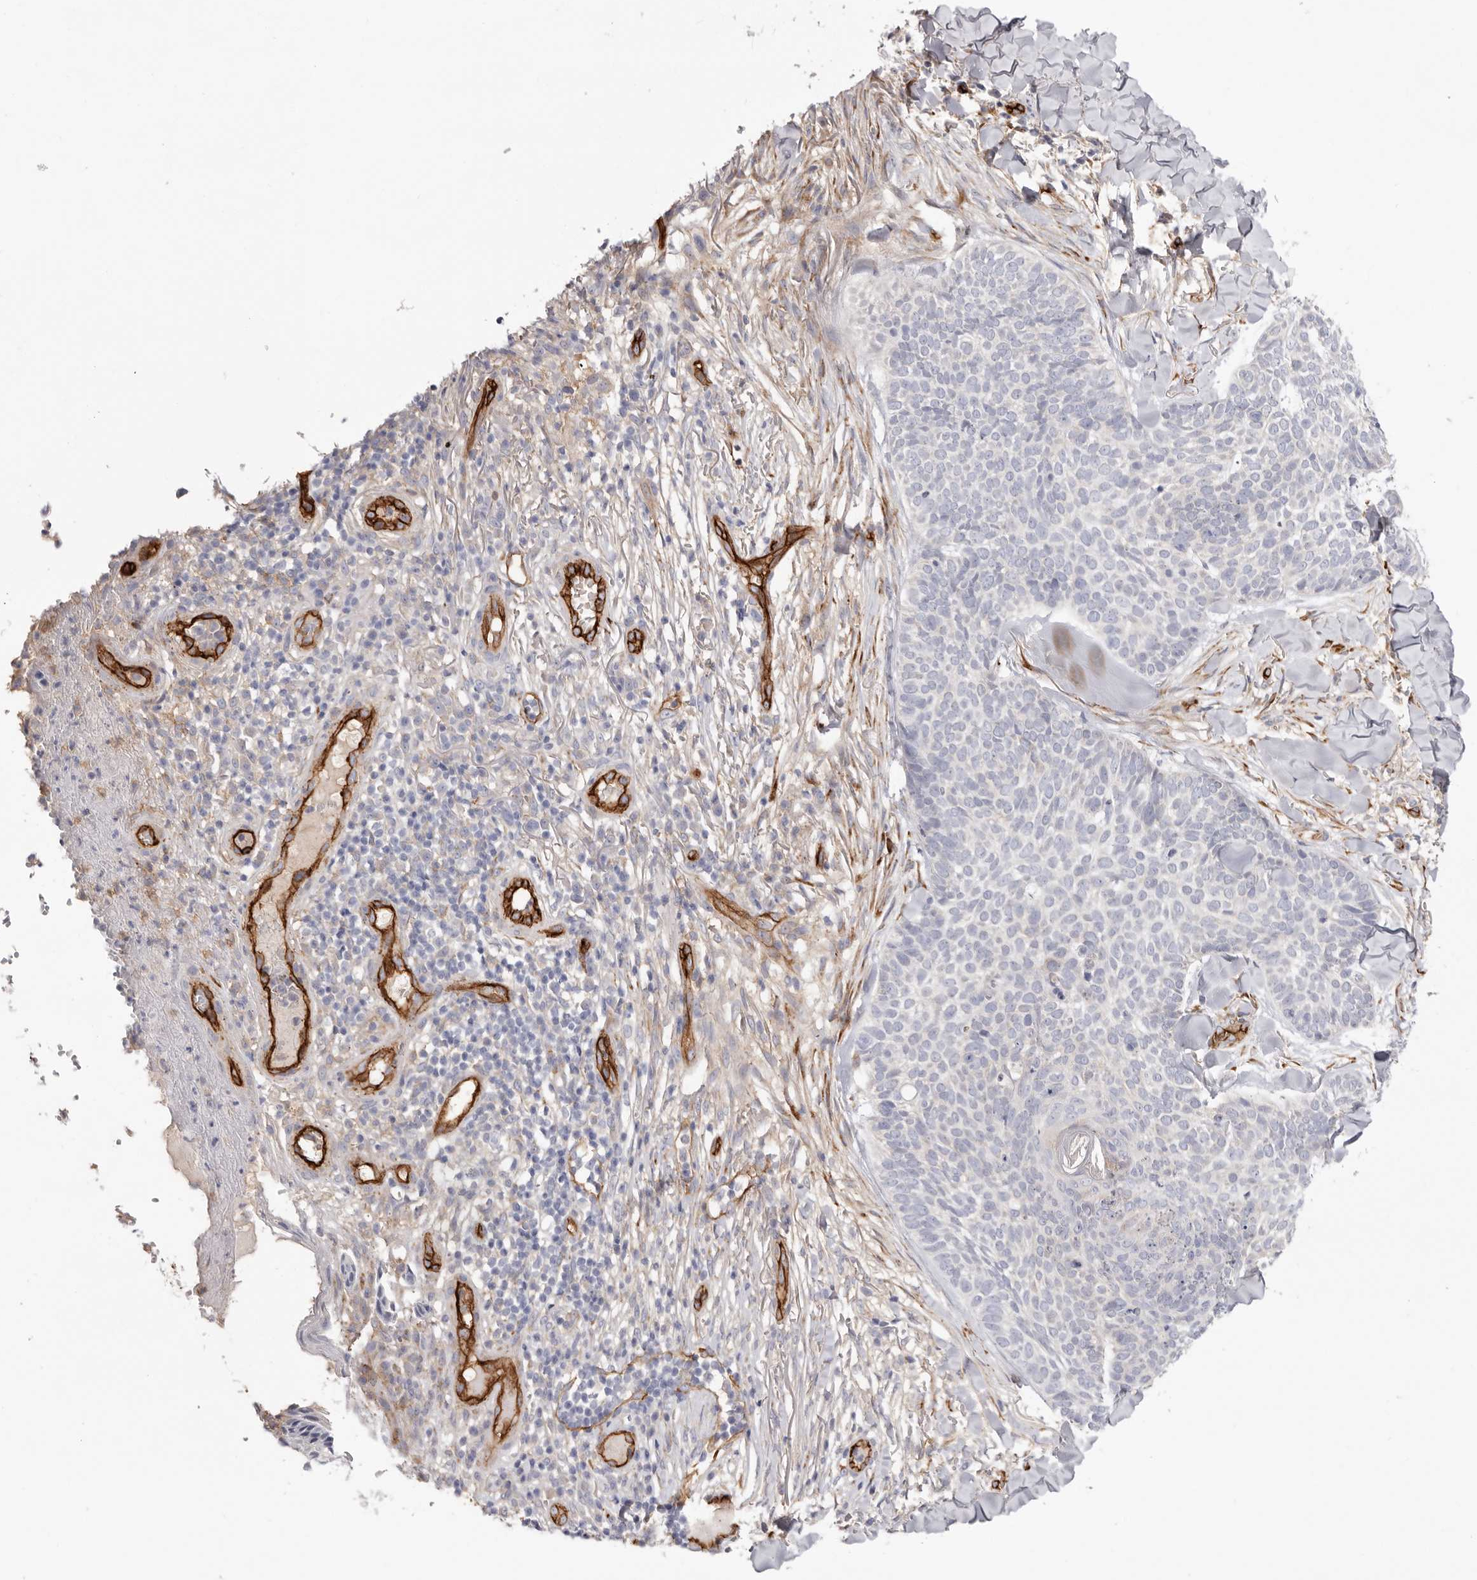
{"staining": {"intensity": "negative", "quantity": "none", "location": "none"}, "tissue": "skin cancer", "cell_type": "Tumor cells", "image_type": "cancer", "snomed": [{"axis": "morphology", "description": "Normal tissue, NOS"}, {"axis": "morphology", "description": "Basal cell carcinoma"}, {"axis": "topography", "description": "Skin"}], "caption": "Immunohistochemical staining of human skin cancer (basal cell carcinoma) displays no significant positivity in tumor cells.", "gene": "LRRC66", "patient": {"sex": "male", "age": 67}}